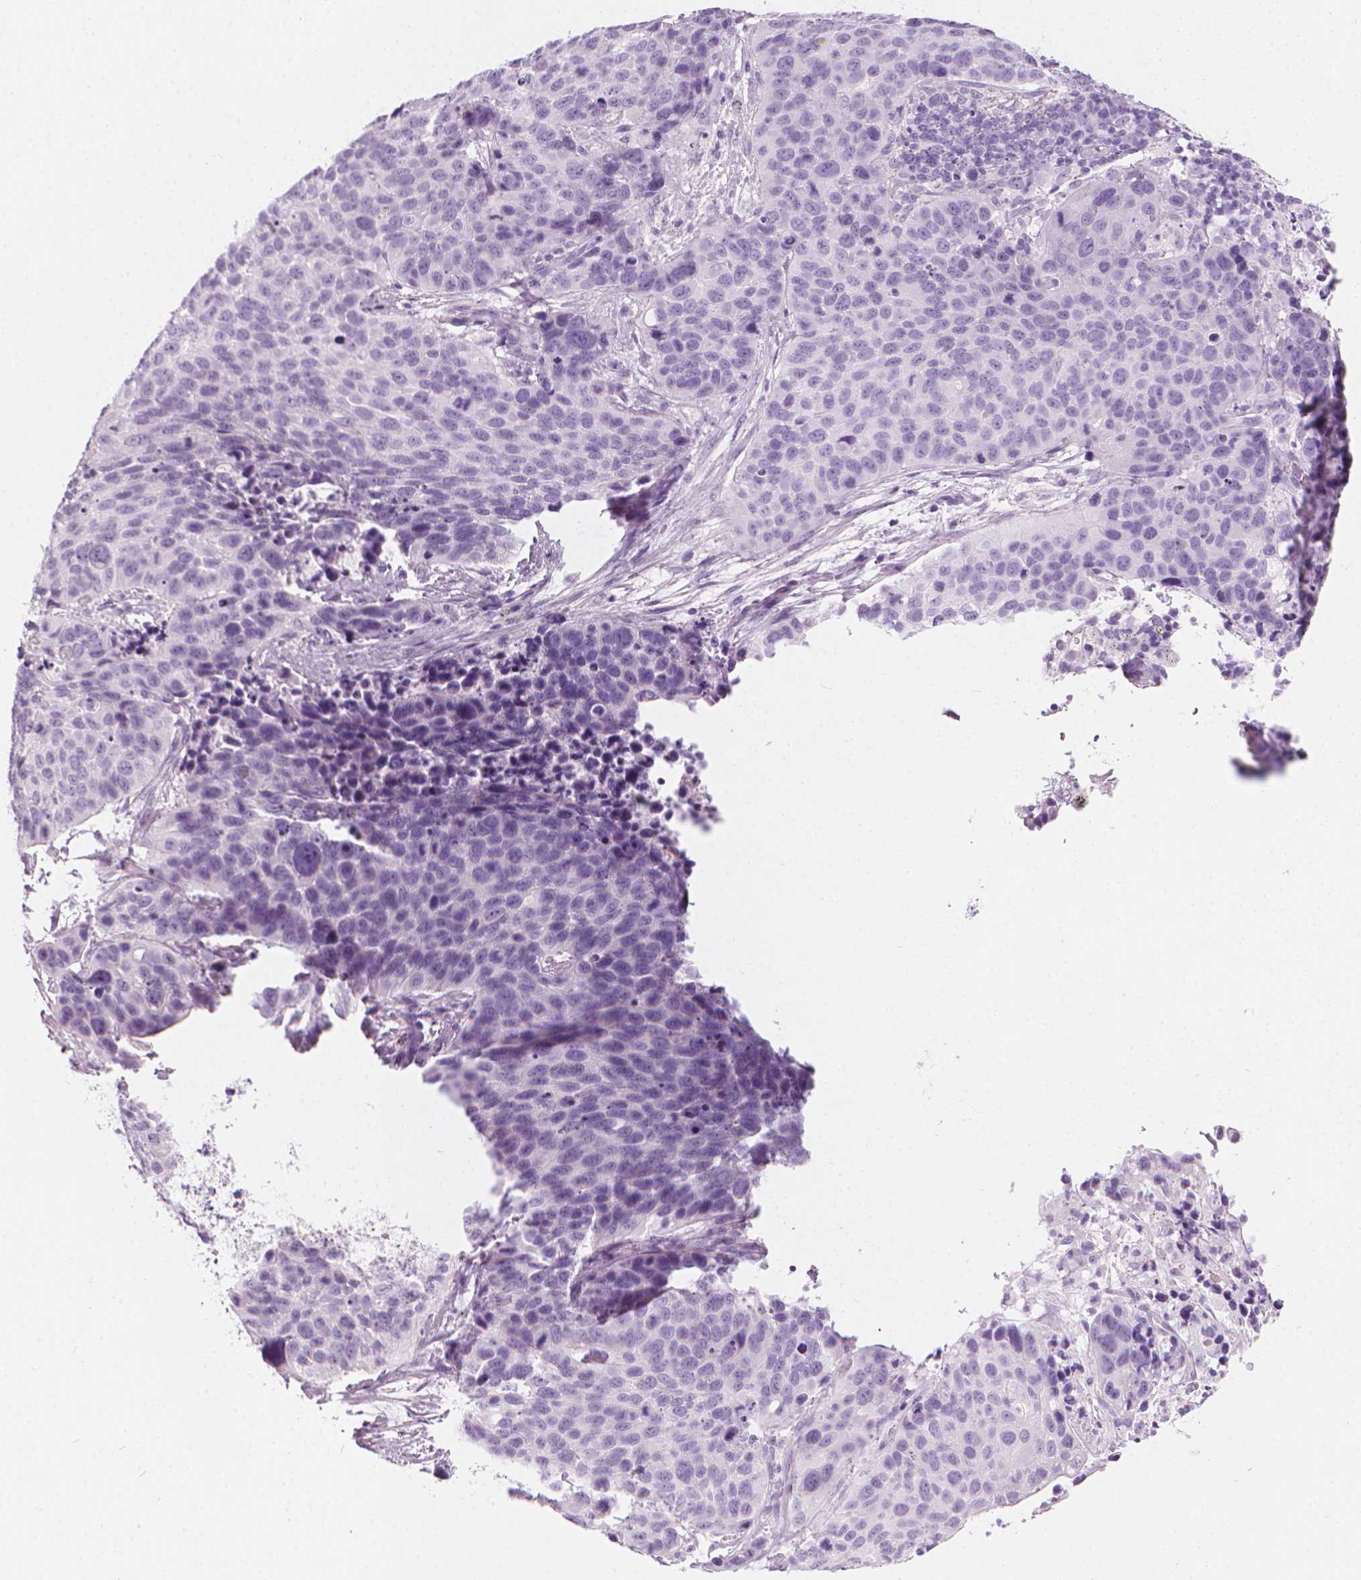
{"staining": {"intensity": "negative", "quantity": "none", "location": "none"}, "tissue": "lung cancer", "cell_type": "Tumor cells", "image_type": "cancer", "snomed": [{"axis": "morphology", "description": "Squamous cell carcinoma, NOS"}, {"axis": "topography", "description": "Lung"}], "caption": "The histopathology image exhibits no staining of tumor cells in lung squamous cell carcinoma. (Stains: DAB (3,3'-diaminobenzidine) immunohistochemistry (IHC) with hematoxylin counter stain, Microscopy: brightfield microscopy at high magnification).", "gene": "SCG3", "patient": {"sex": "male", "age": 62}}